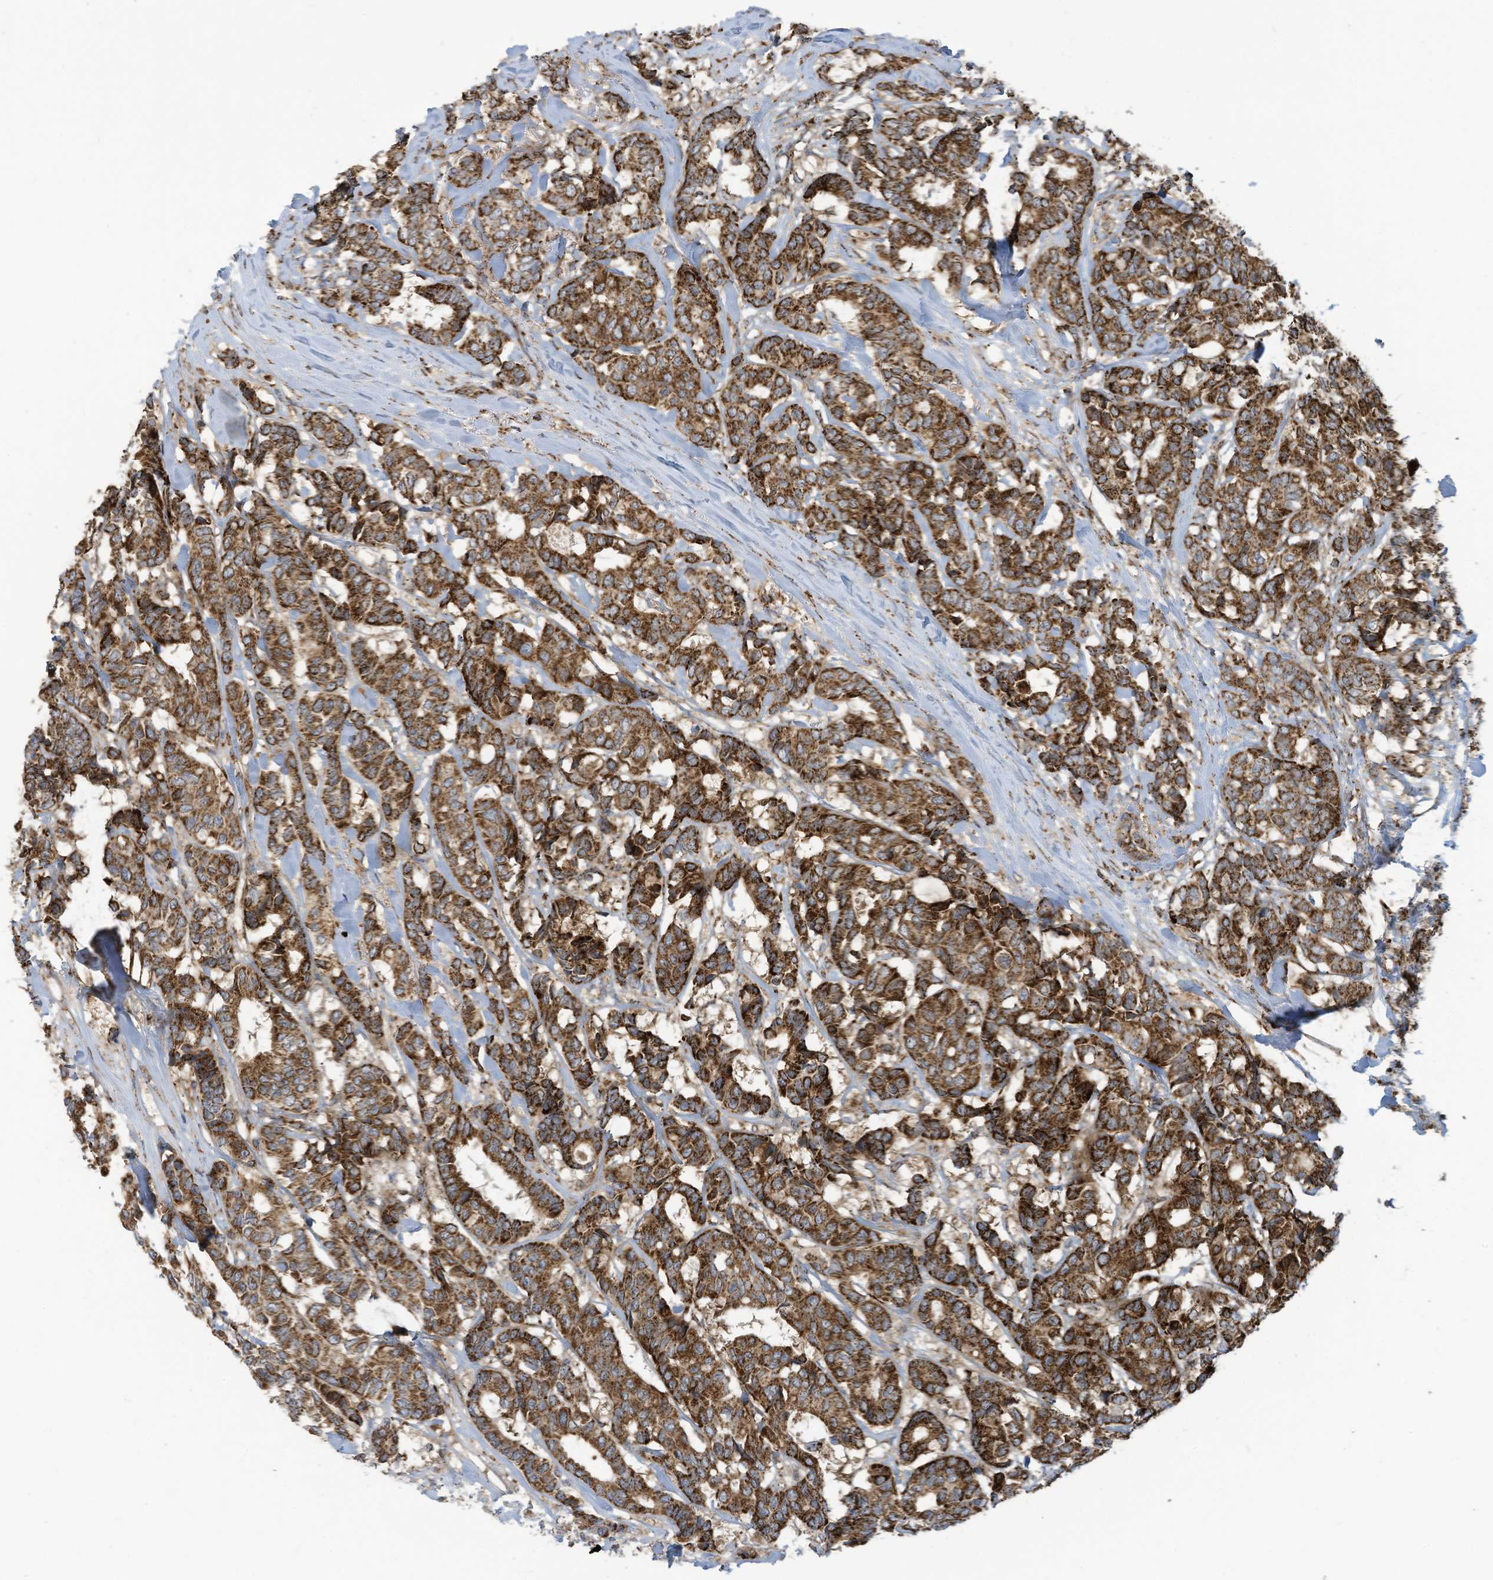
{"staining": {"intensity": "strong", "quantity": ">75%", "location": "cytoplasmic/membranous"}, "tissue": "breast cancer", "cell_type": "Tumor cells", "image_type": "cancer", "snomed": [{"axis": "morphology", "description": "Duct carcinoma"}, {"axis": "topography", "description": "Breast"}], "caption": "An image of intraductal carcinoma (breast) stained for a protein shows strong cytoplasmic/membranous brown staining in tumor cells.", "gene": "COX10", "patient": {"sex": "female", "age": 87}}